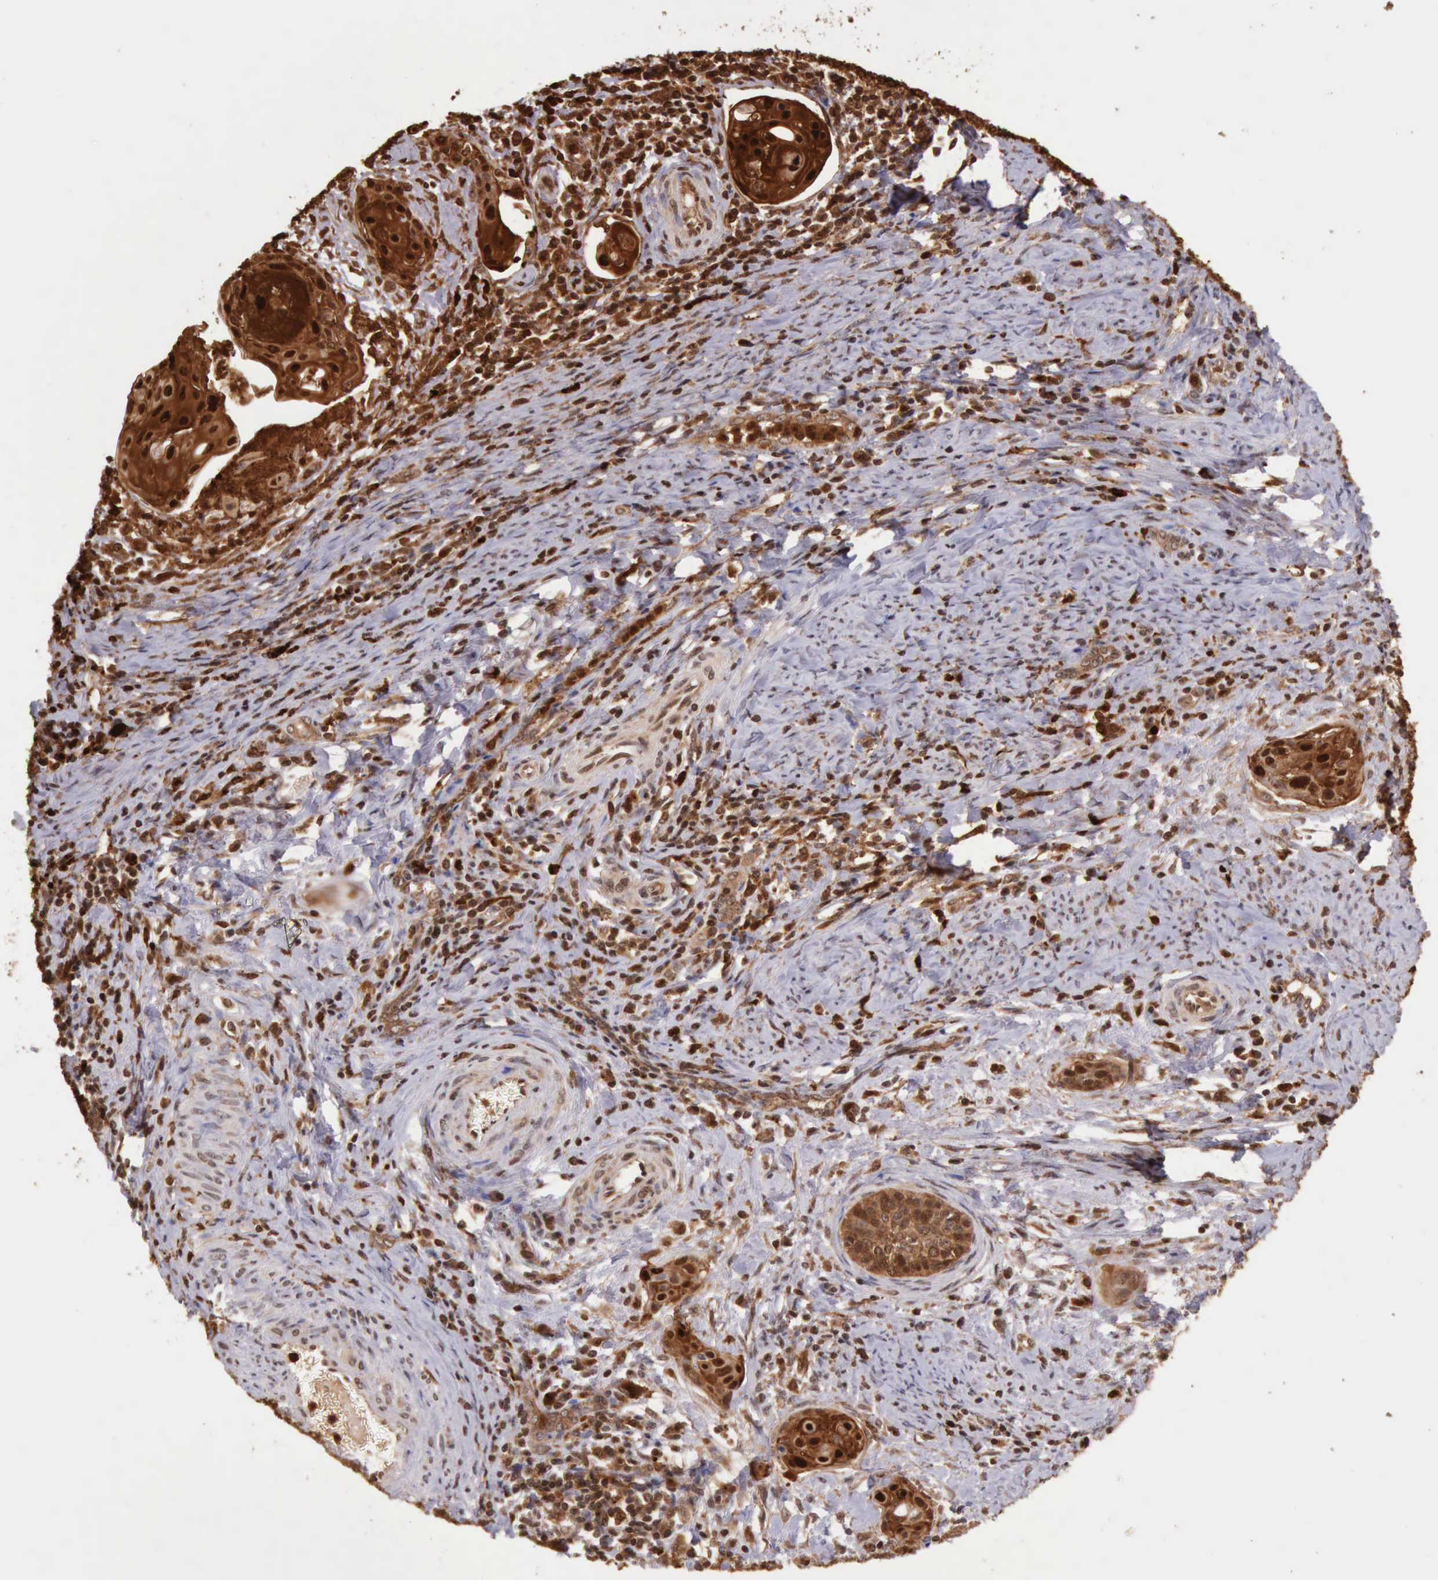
{"staining": {"intensity": "strong", "quantity": ">75%", "location": "cytoplasmic/membranous,nuclear"}, "tissue": "cervical cancer", "cell_type": "Tumor cells", "image_type": "cancer", "snomed": [{"axis": "morphology", "description": "Squamous cell carcinoma, NOS"}, {"axis": "topography", "description": "Cervix"}], "caption": "Human cervical squamous cell carcinoma stained with a brown dye demonstrates strong cytoplasmic/membranous and nuclear positive staining in approximately >75% of tumor cells.", "gene": "CSTA", "patient": {"sex": "female", "age": 33}}